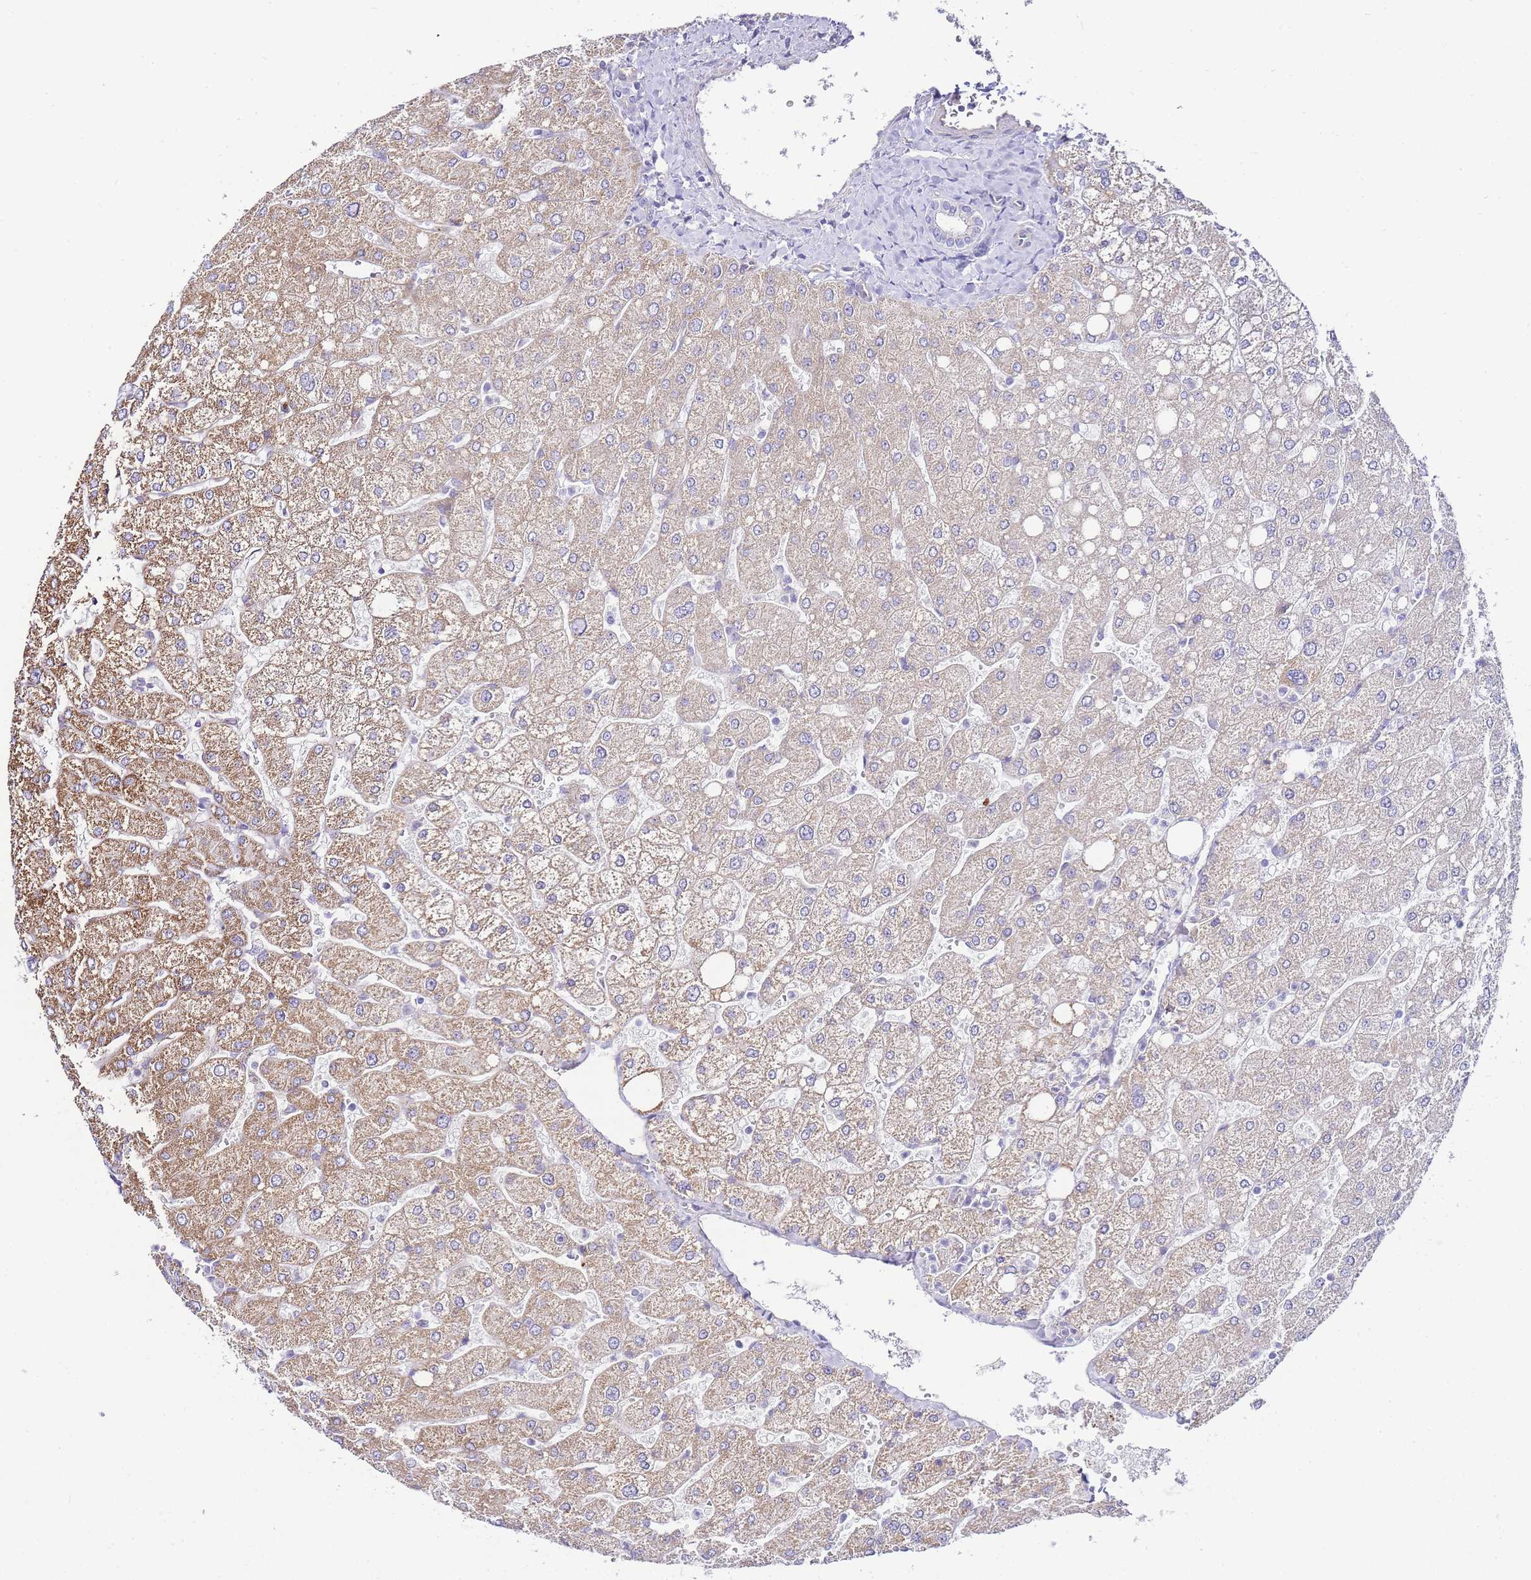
{"staining": {"intensity": "negative", "quantity": "none", "location": "none"}, "tissue": "liver", "cell_type": "Cholangiocytes", "image_type": "normal", "snomed": [{"axis": "morphology", "description": "Normal tissue, NOS"}, {"axis": "topography", "description": "Liver"}], "caption": "A high-resolution photomicrograph shows IHC staining of benign liver, which exhibits no significant positivity in cholangiocytes.", "gene": "PDCD7", "patient": {"sex": "male", "age": 55}}